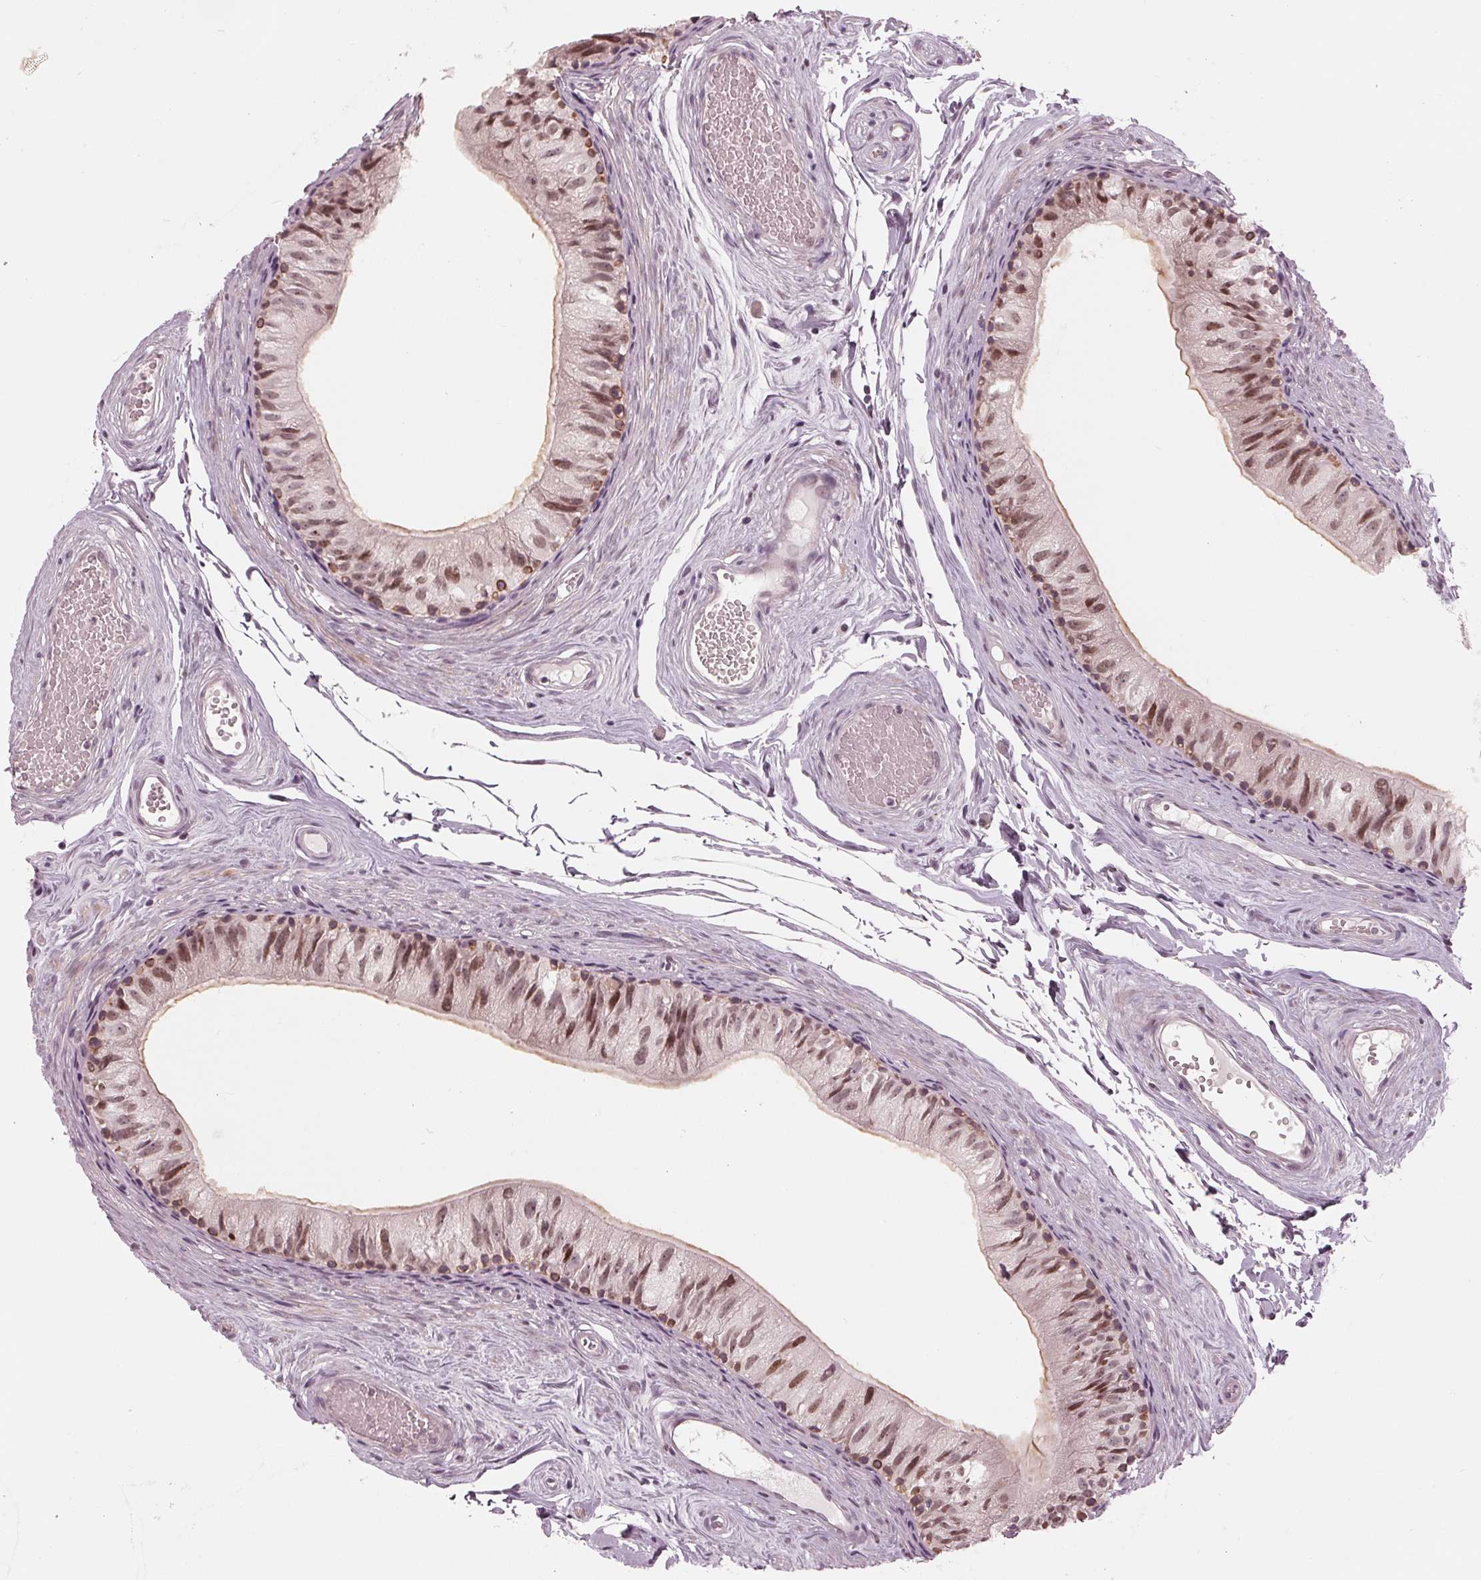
{"staining": {"intensity": "moderate", "quantity": "25%-75%", "location": "nuclear"}, "tissue": "epididymis", "cell_type": "Glandular cells", "image_type": "normal", "snomed": [{"axis": "morphology", "description": "Normal tissue, NOS"}, {"axis": "topography", "description": "Epididymis"}], "caption": "This histopathology image shows IHC staining of normal epididymis, with medium moderate nuclear staining in about 25%-75% of glandular cells.", "gene": "DNMT3L", "patient": {"sex": "male", "age": 45}}